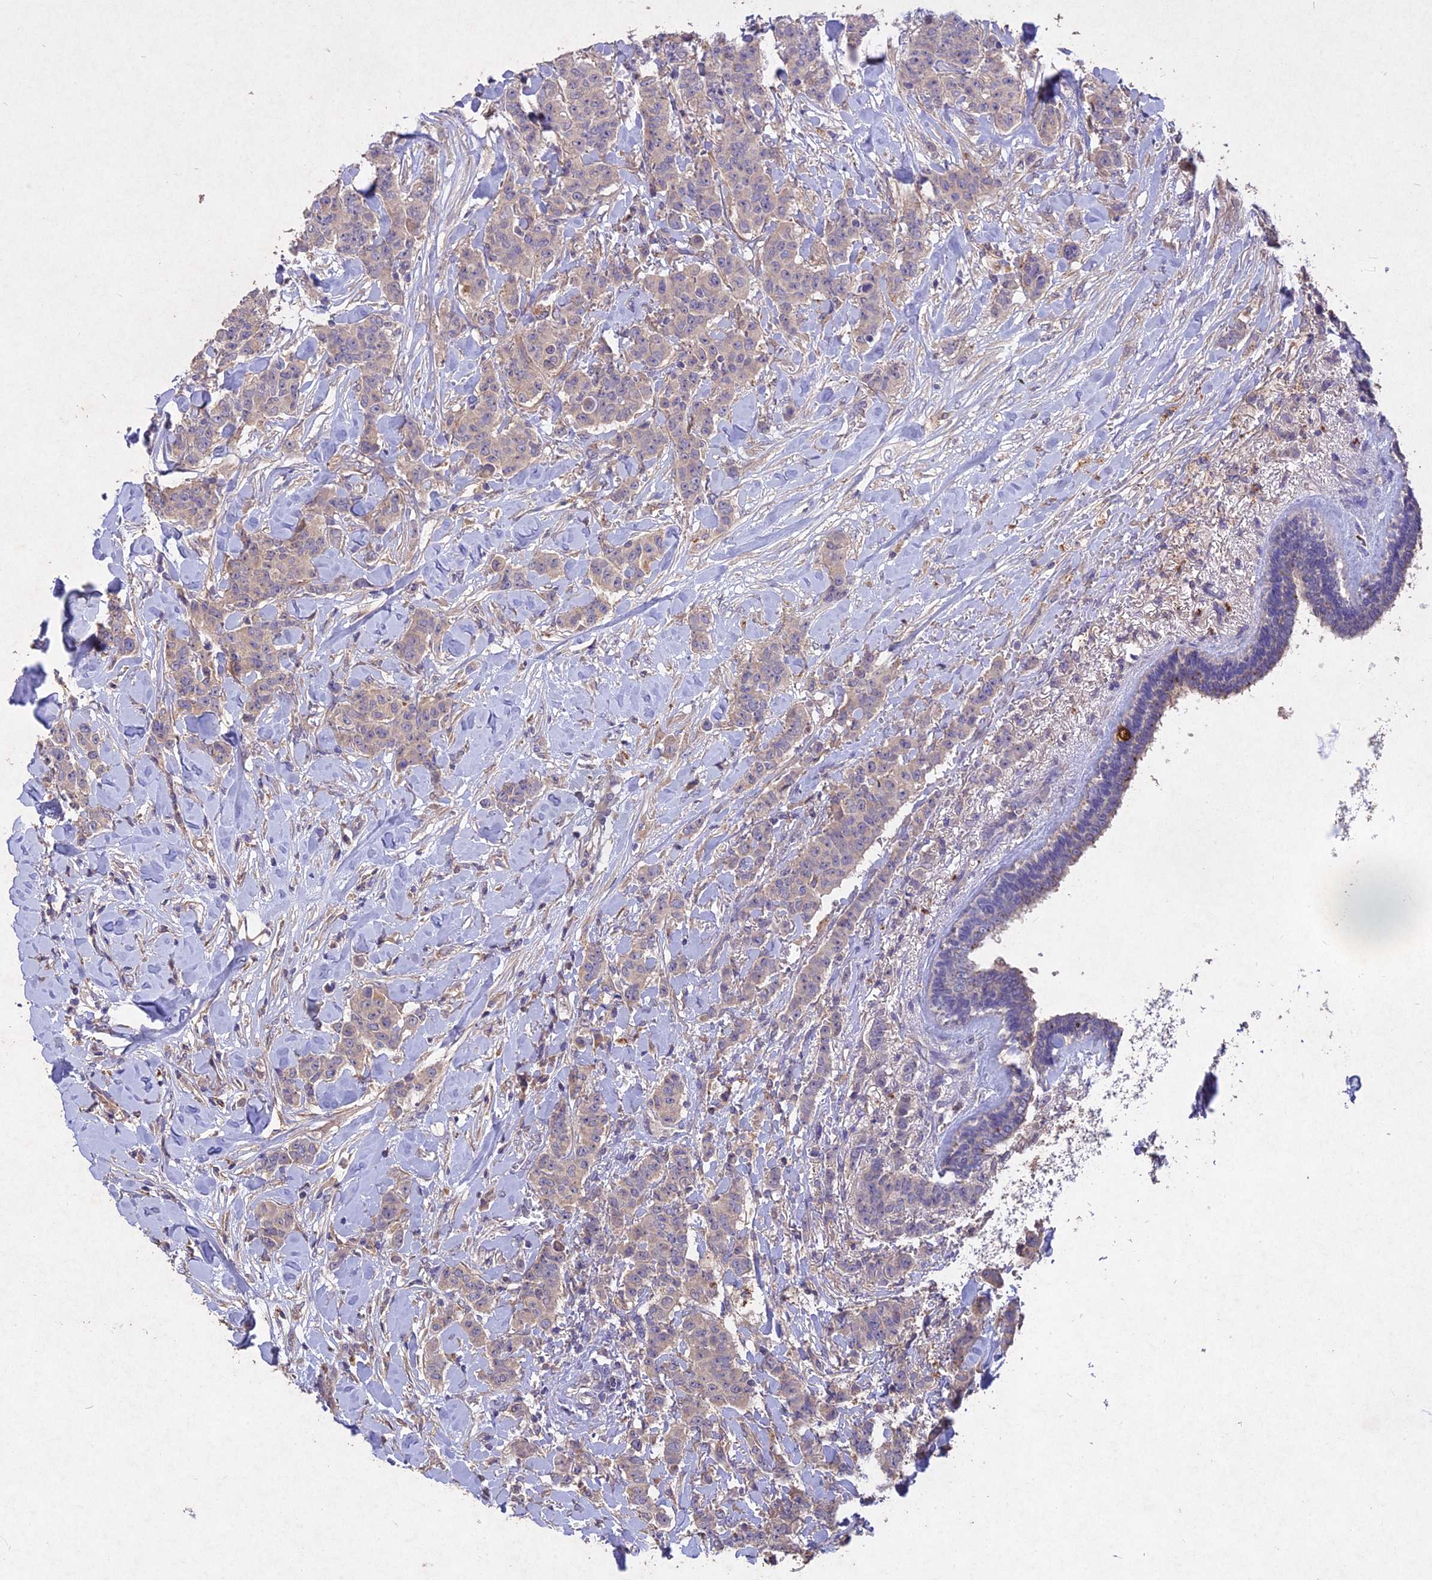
{"staining": {"intensity": "negative", "quantity": "none", "location": "none"}, "tissue": "breast cancer", "cell_type": "Tumor cells", "image_type": "cancer", "snomed": [{"axis": "morphology", "description": "Duct carcinoma"}, {"axis": "topography", "description": "Breast"}], "caption": "The image displays no staining of tumor cells in breast cancer (intraductal carcinoma).", "gene": "SLC26A4", "patient": {"sex": "female", "age": 40}}